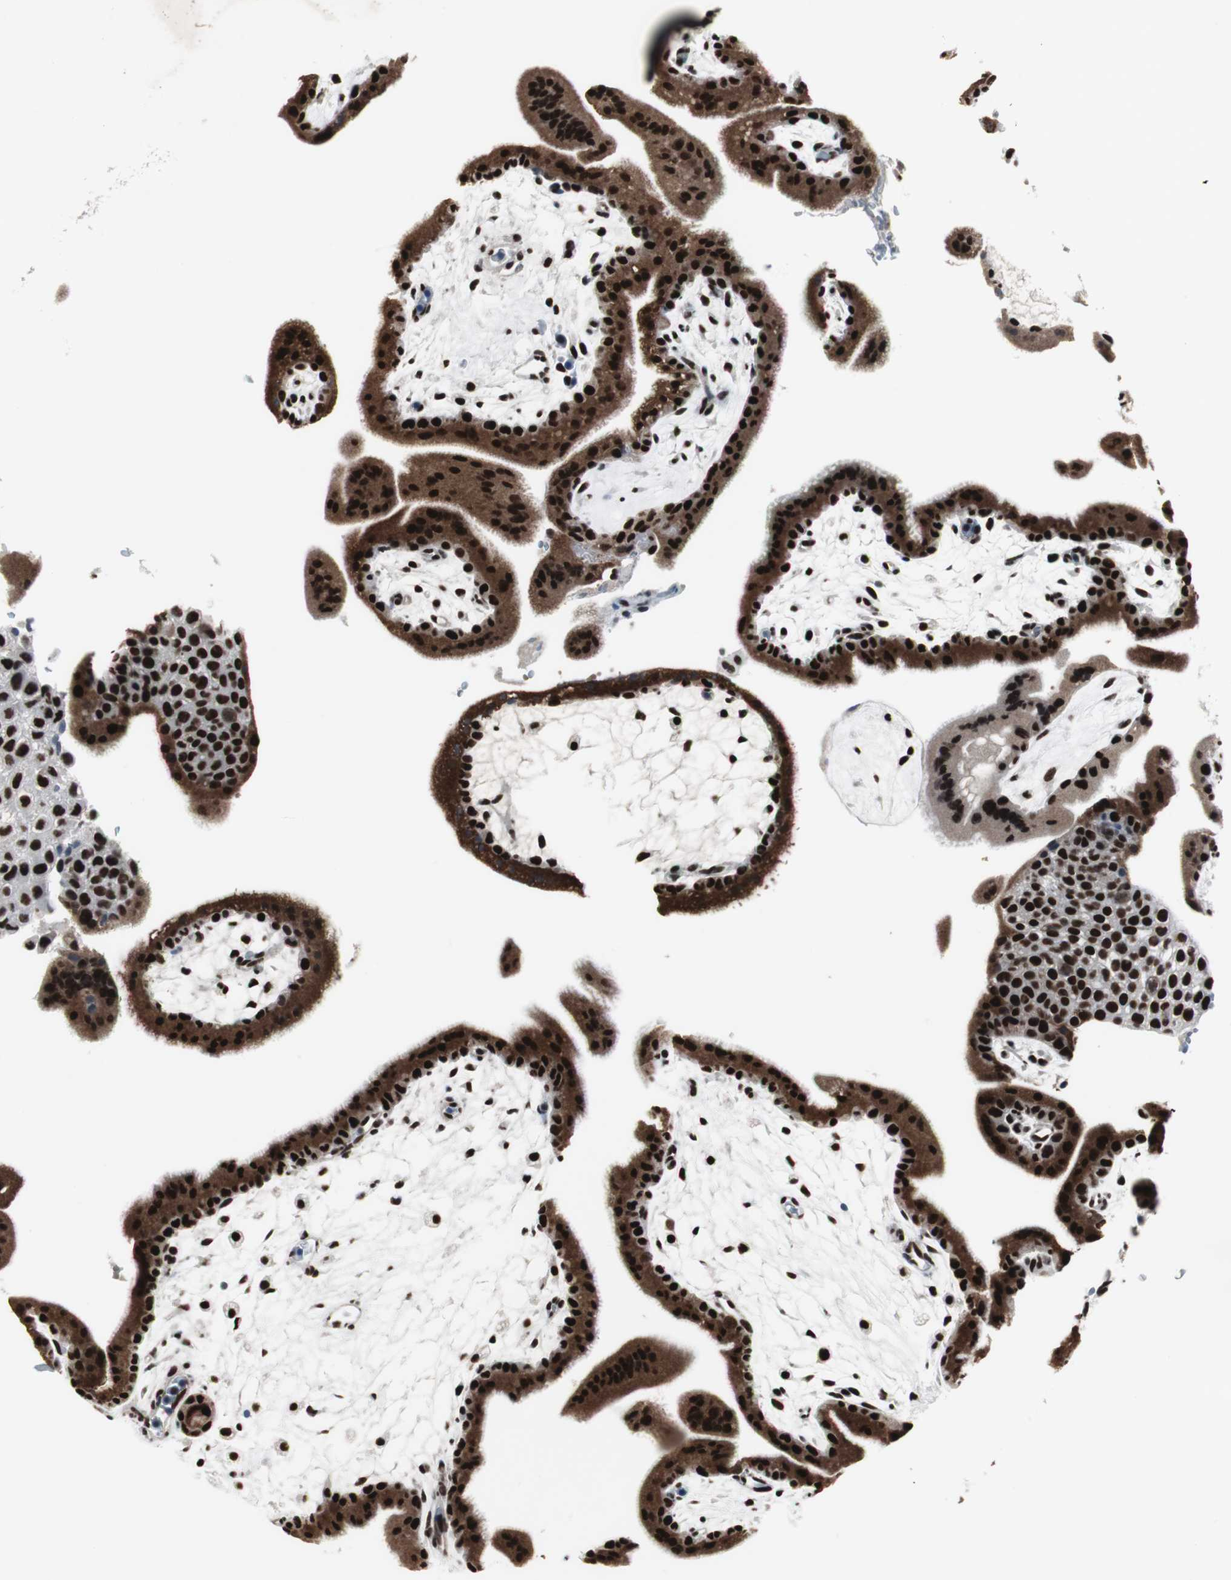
{"staining": {"intensity": "strong", "quantity": ">75%", "location": "nuclear"}, "tissue": "placenta", "cell_type": "Decidual cells", "image_type": "normal", "snomed": [{"axis": "morphology", "description": "Normal tissue, NOS"}, {"axis": "topography", "description": "Placenta"}], "caption": "DAB immunohistochemical staining of normal placenta displays strong nuclear protein expression in approximately >75% of decidual cells. Using DAB (brown) and hematoxylin (blue) stains, captured at high magnification using brightfield microscopy.", "gene": "RAD9A", "patient": {"sex": "female", "age": 35}}